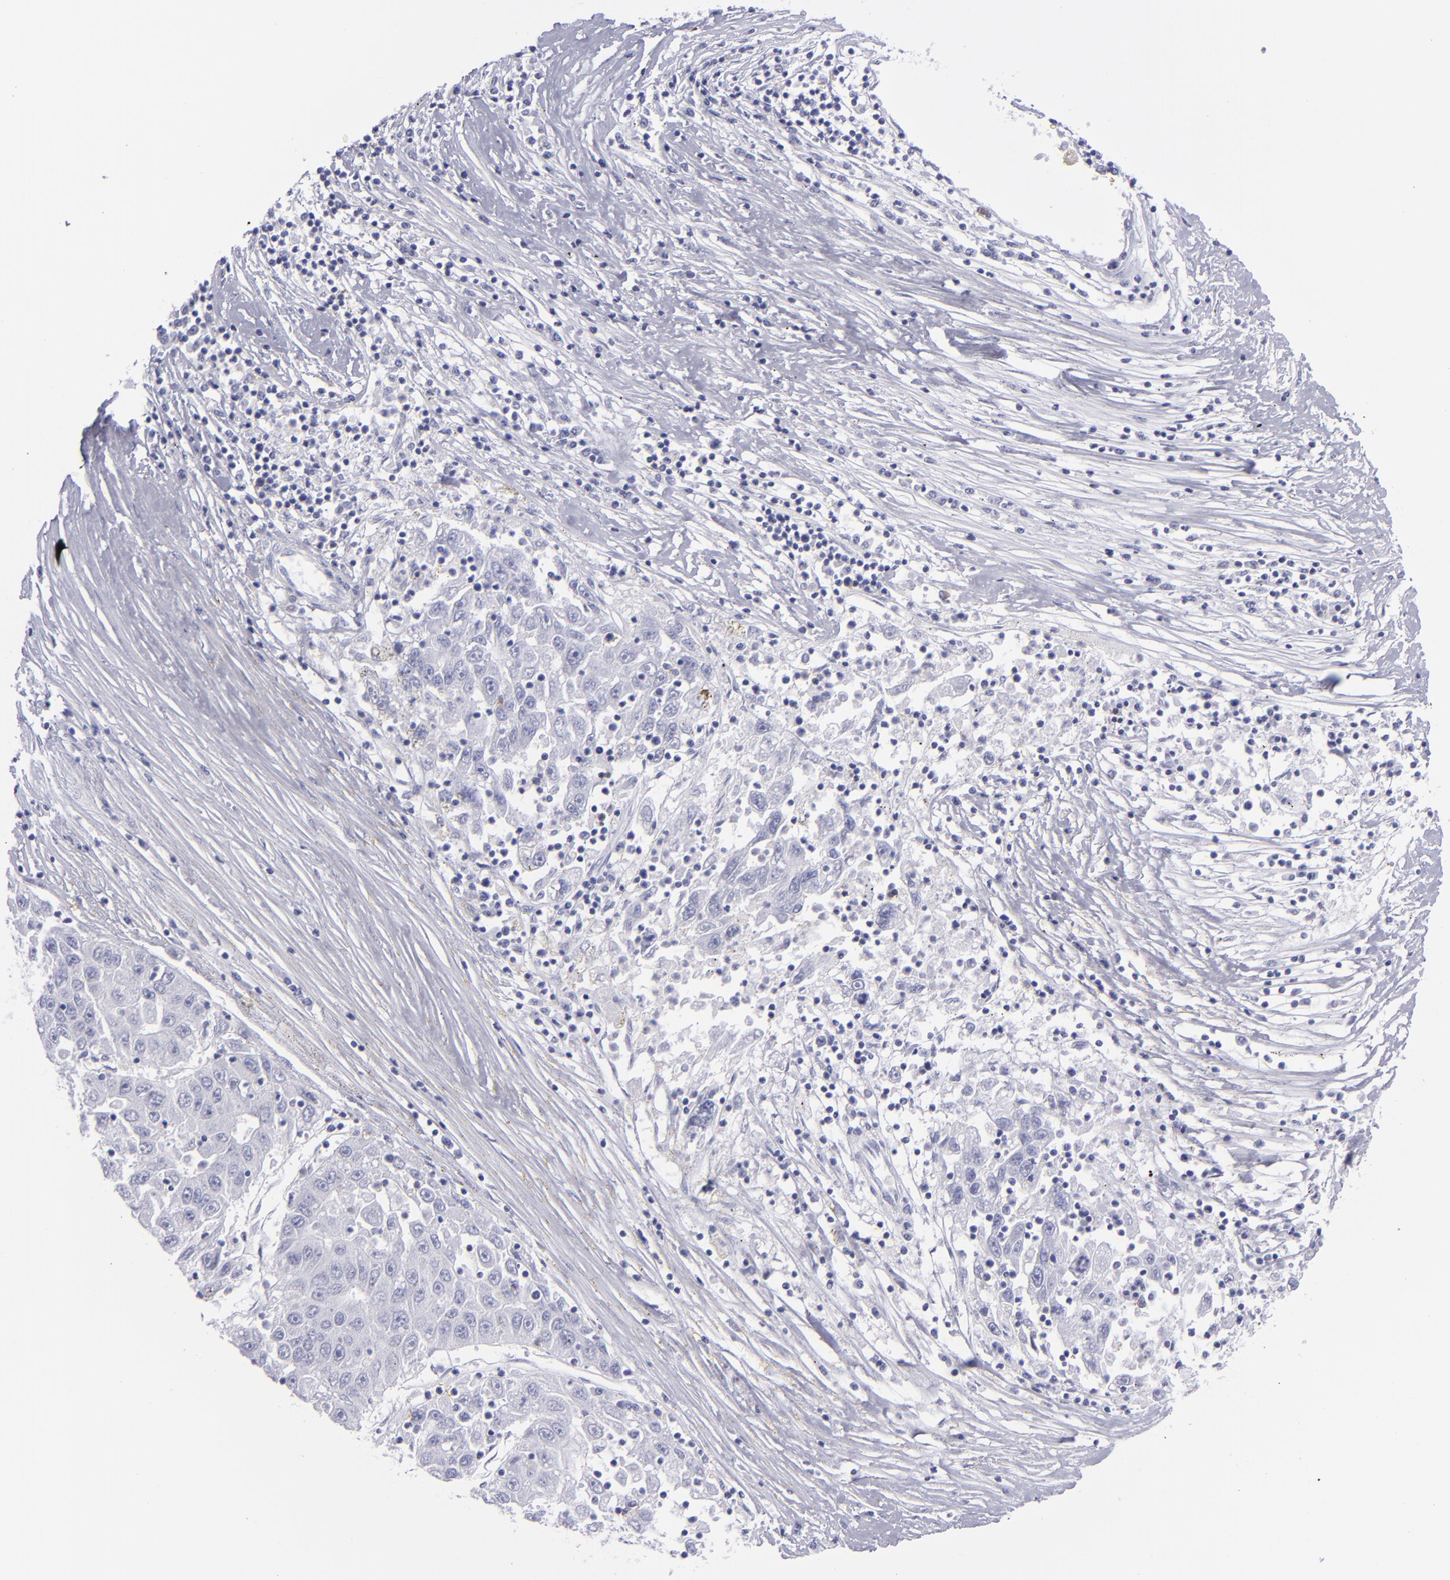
{"staining": {"intensity": "negative", "quantity": "none", "location": "none"}, "tissue": "liver cancer", "cell_type": "Tumor cells", "image_type": "cancer", "snomed": [{"axis": "morphology", "description": "Carcinoma, Hepatocellular, NOS"}, {"axis": "topography", "description": "Liver"}], "caption": "An image of human hepatocellular carcinoma (liver) is negative for staining in tumor cells.", "gene": "SELPLG", "patient": {"sex": "male", "age": 49}}